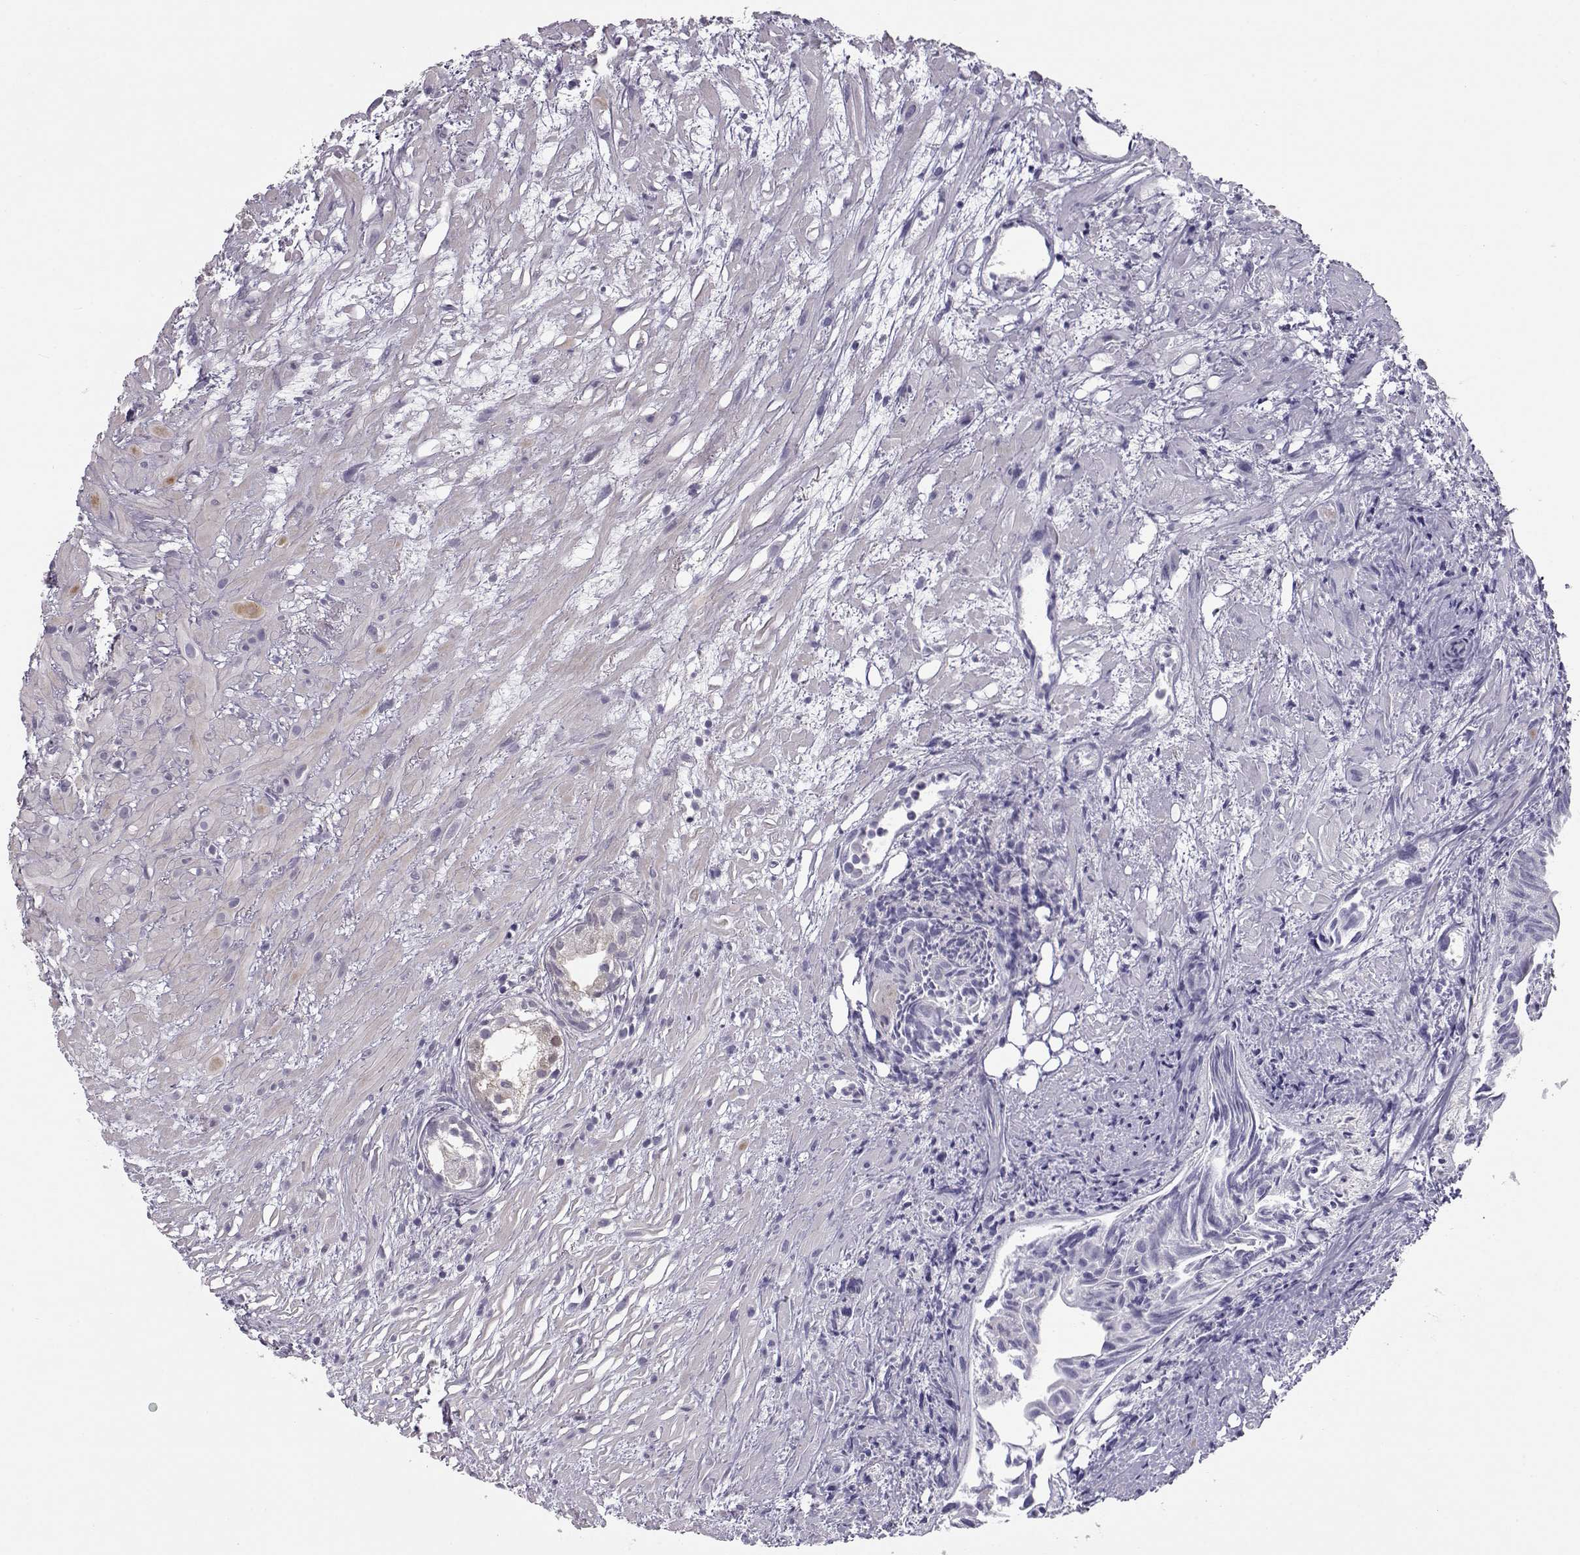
{"staining": {"intensity": "negative", "quantity": "none", "location": "none"}, "tissue": "prostate cancer", "cell_type": "Tumor cells", "image_type": "cancer", "snomed": [{"axis": "morphology", "description": "Adenocarcinoma, High grade"}, {"axis": "topography", "description": "Prostate"}], "caption": "Tumor cells show no significant expression in prostate cancer.", "gene": "NPVF", "patient": {"sex": "male", "age": 79}}